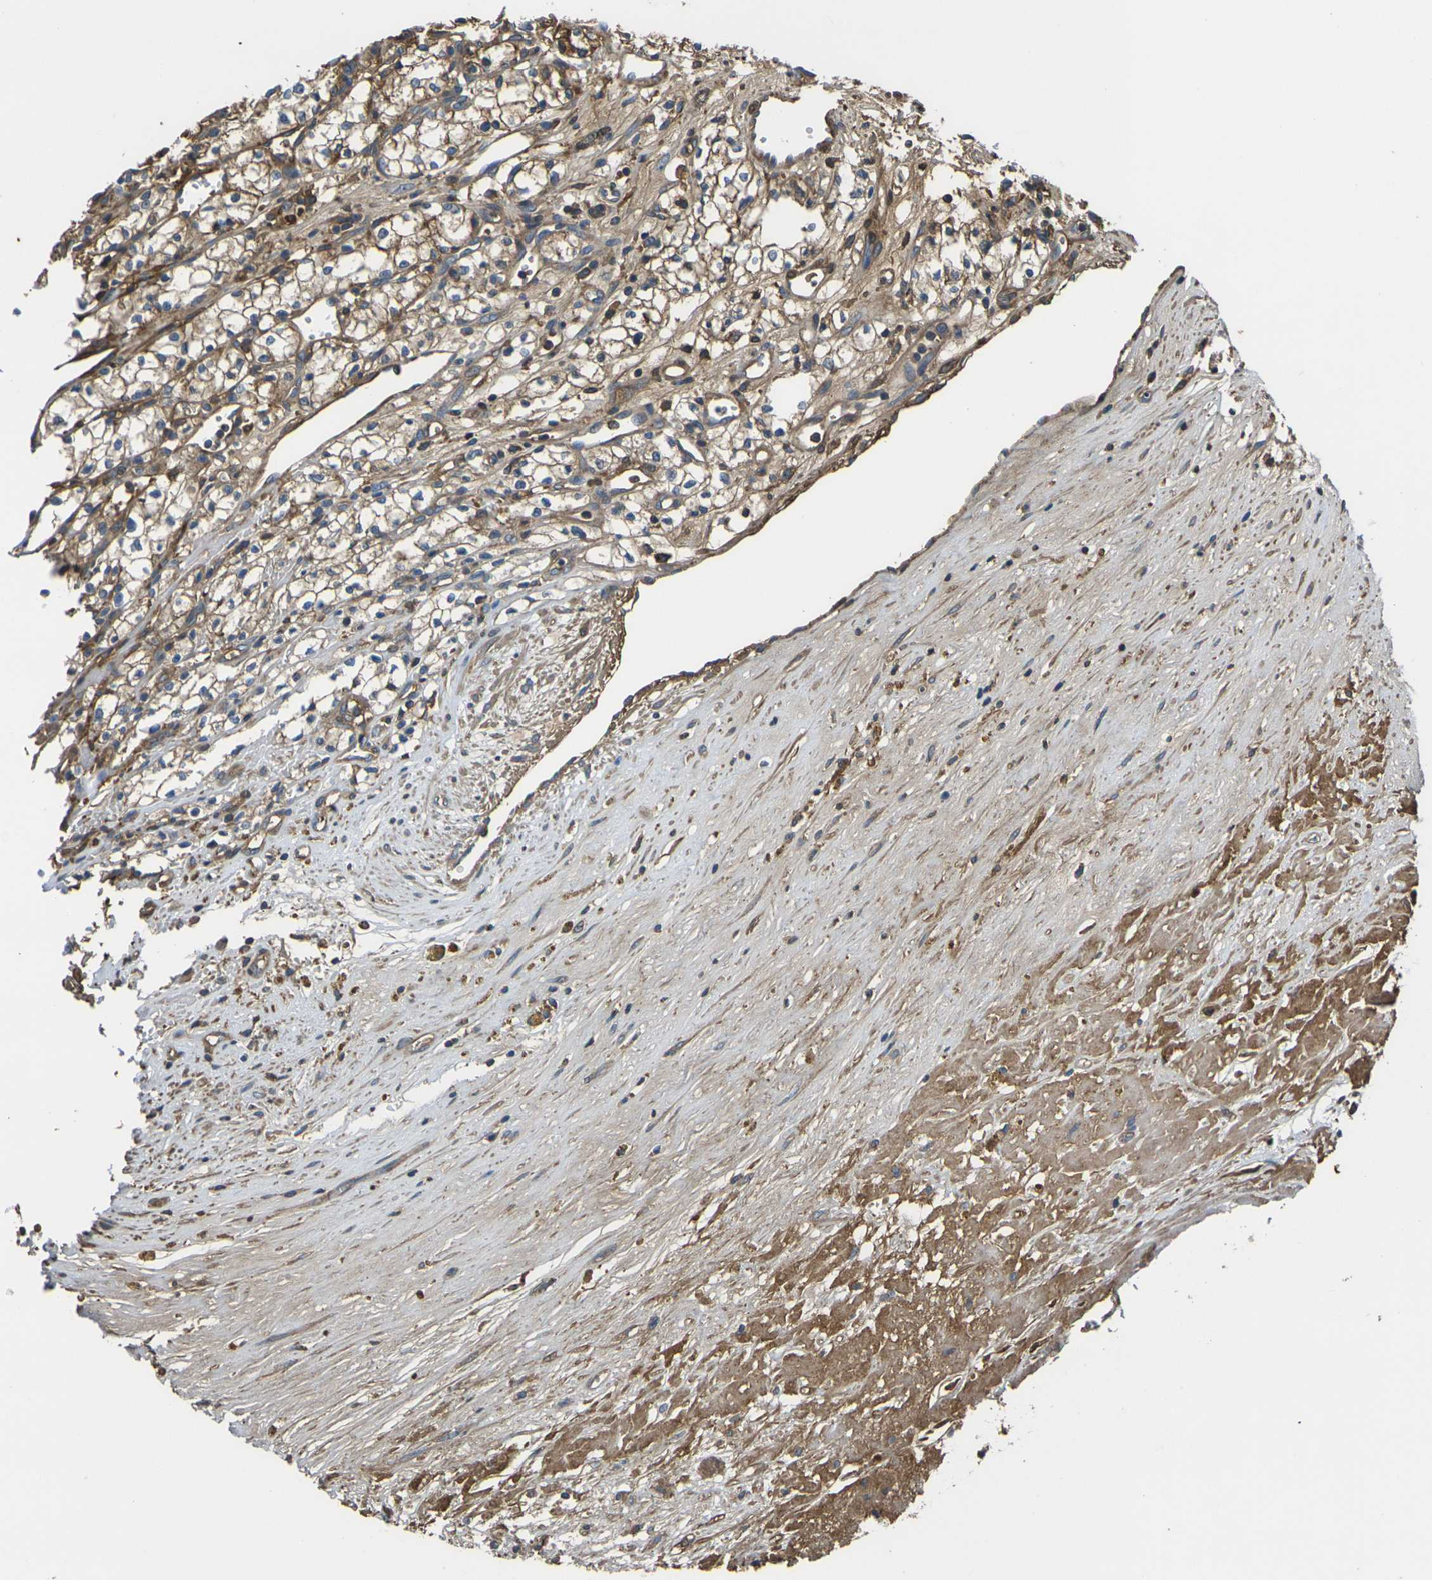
{"staining": {"intensity": "moderate", "quantity": ">75%", "location": "cytoplasmic/membranous"}, "tissue": "renal cancer", "cell_type": "Tumor cells", "image_type": "cancer", "snomed": [{"axis": "morphology", "description": "Normal tissue, NOS"}, {"axis": "morphology", "description": "Adenocarcinoma, NOS"}, {"axis": "topography", "description": "Kidney"}], "caption": "Adenocarcinoma (renal) stained for a protein demonstrates moderate cytoplasmic/membranous positivity in tumor cells.", "gene": "HSPG2", "patient": {"sex": "male", "age": 59}}